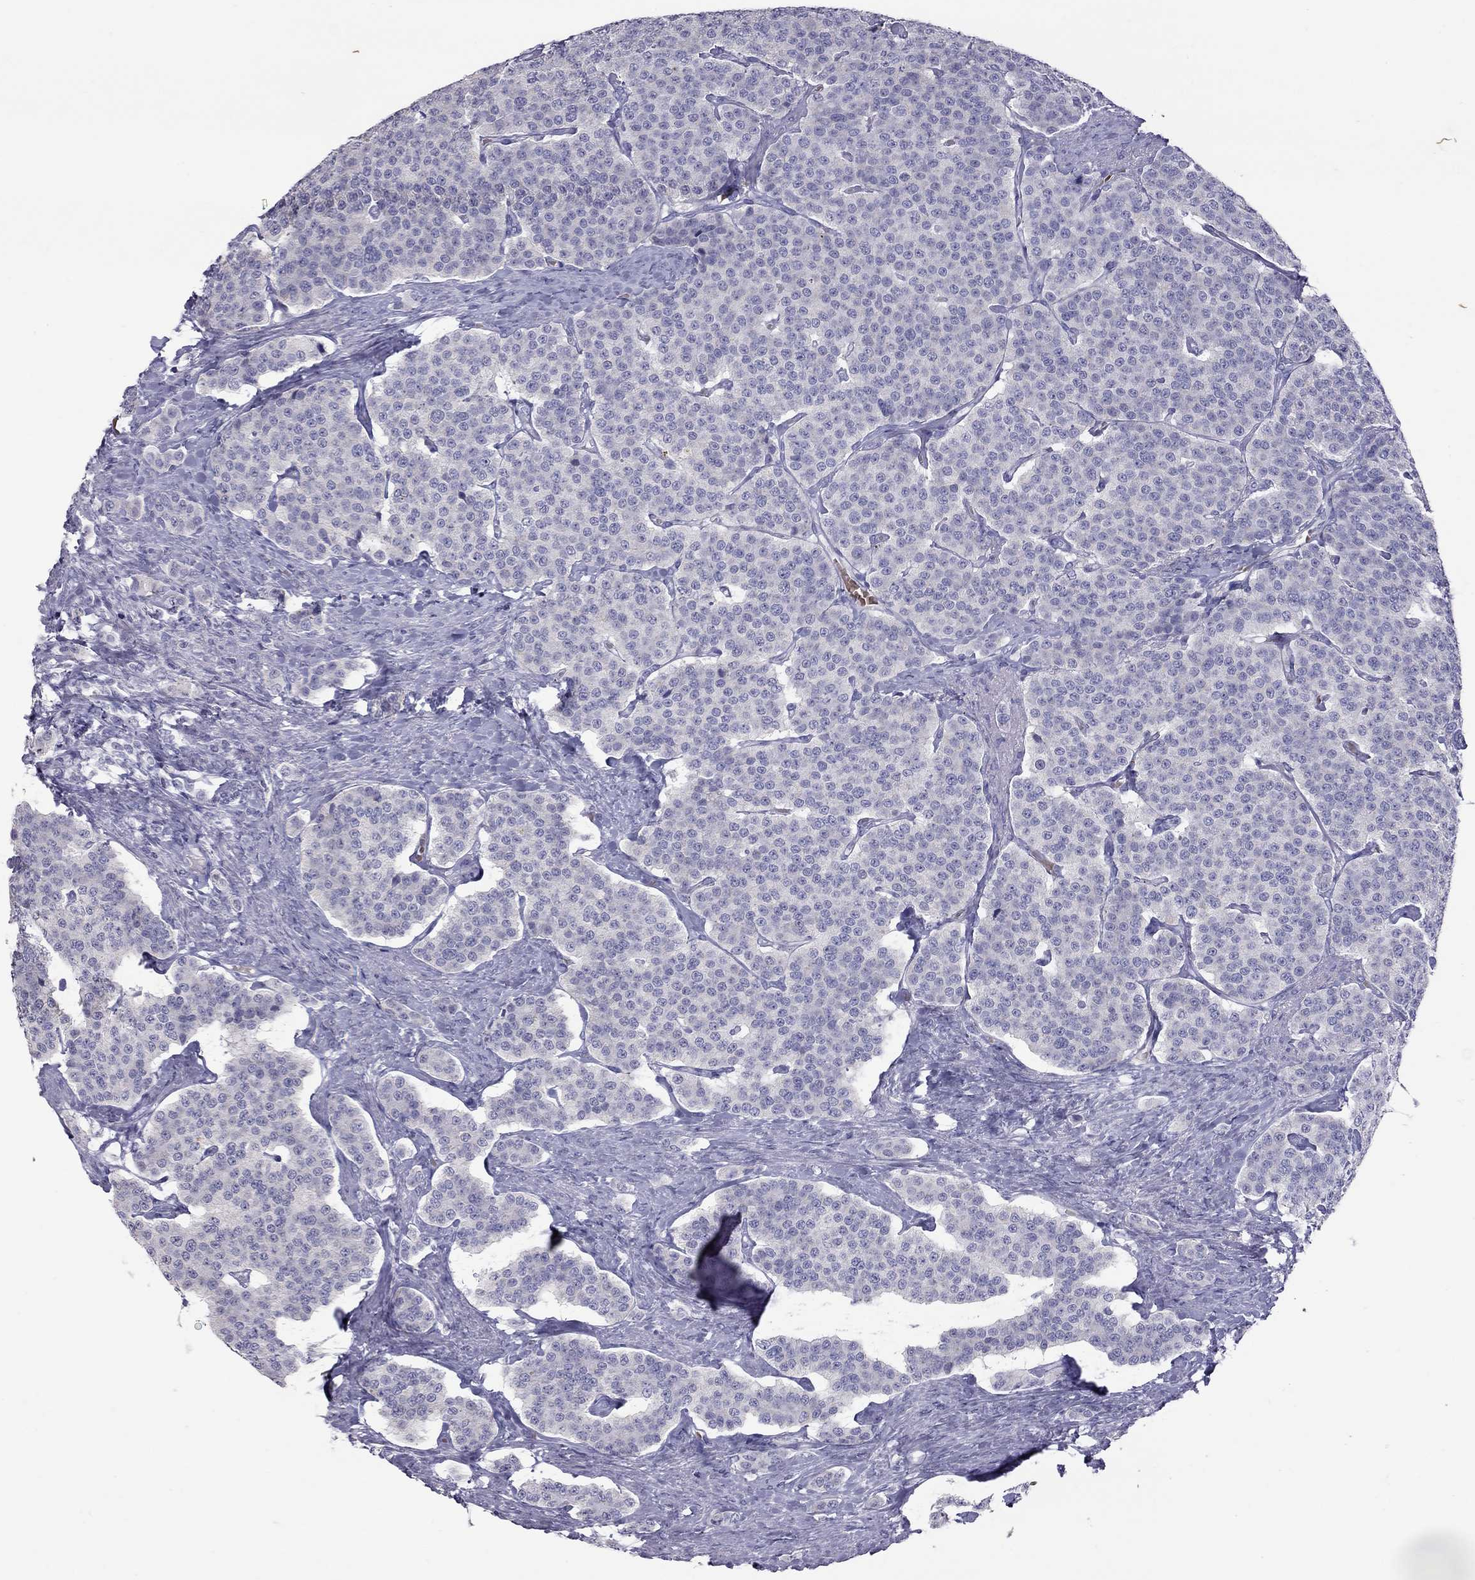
{"staining": {"intensity": "negative", "quantity": "none", "location": "none"}, "tissue": "carcinoid", "cell_type": "Tumor cells", "image_type": "cancer", "snomed": [{"axis": "morphology", "description": "Carcinoid, malignant, NOS"}, {"axis": "topography", "description": "Small intestine"}], "caption": "This is an IHC image of human carcinoid. There is no staining in tumor cells.", "gene": "MUC16", "patient": {"sex": "female", "age": 58}}